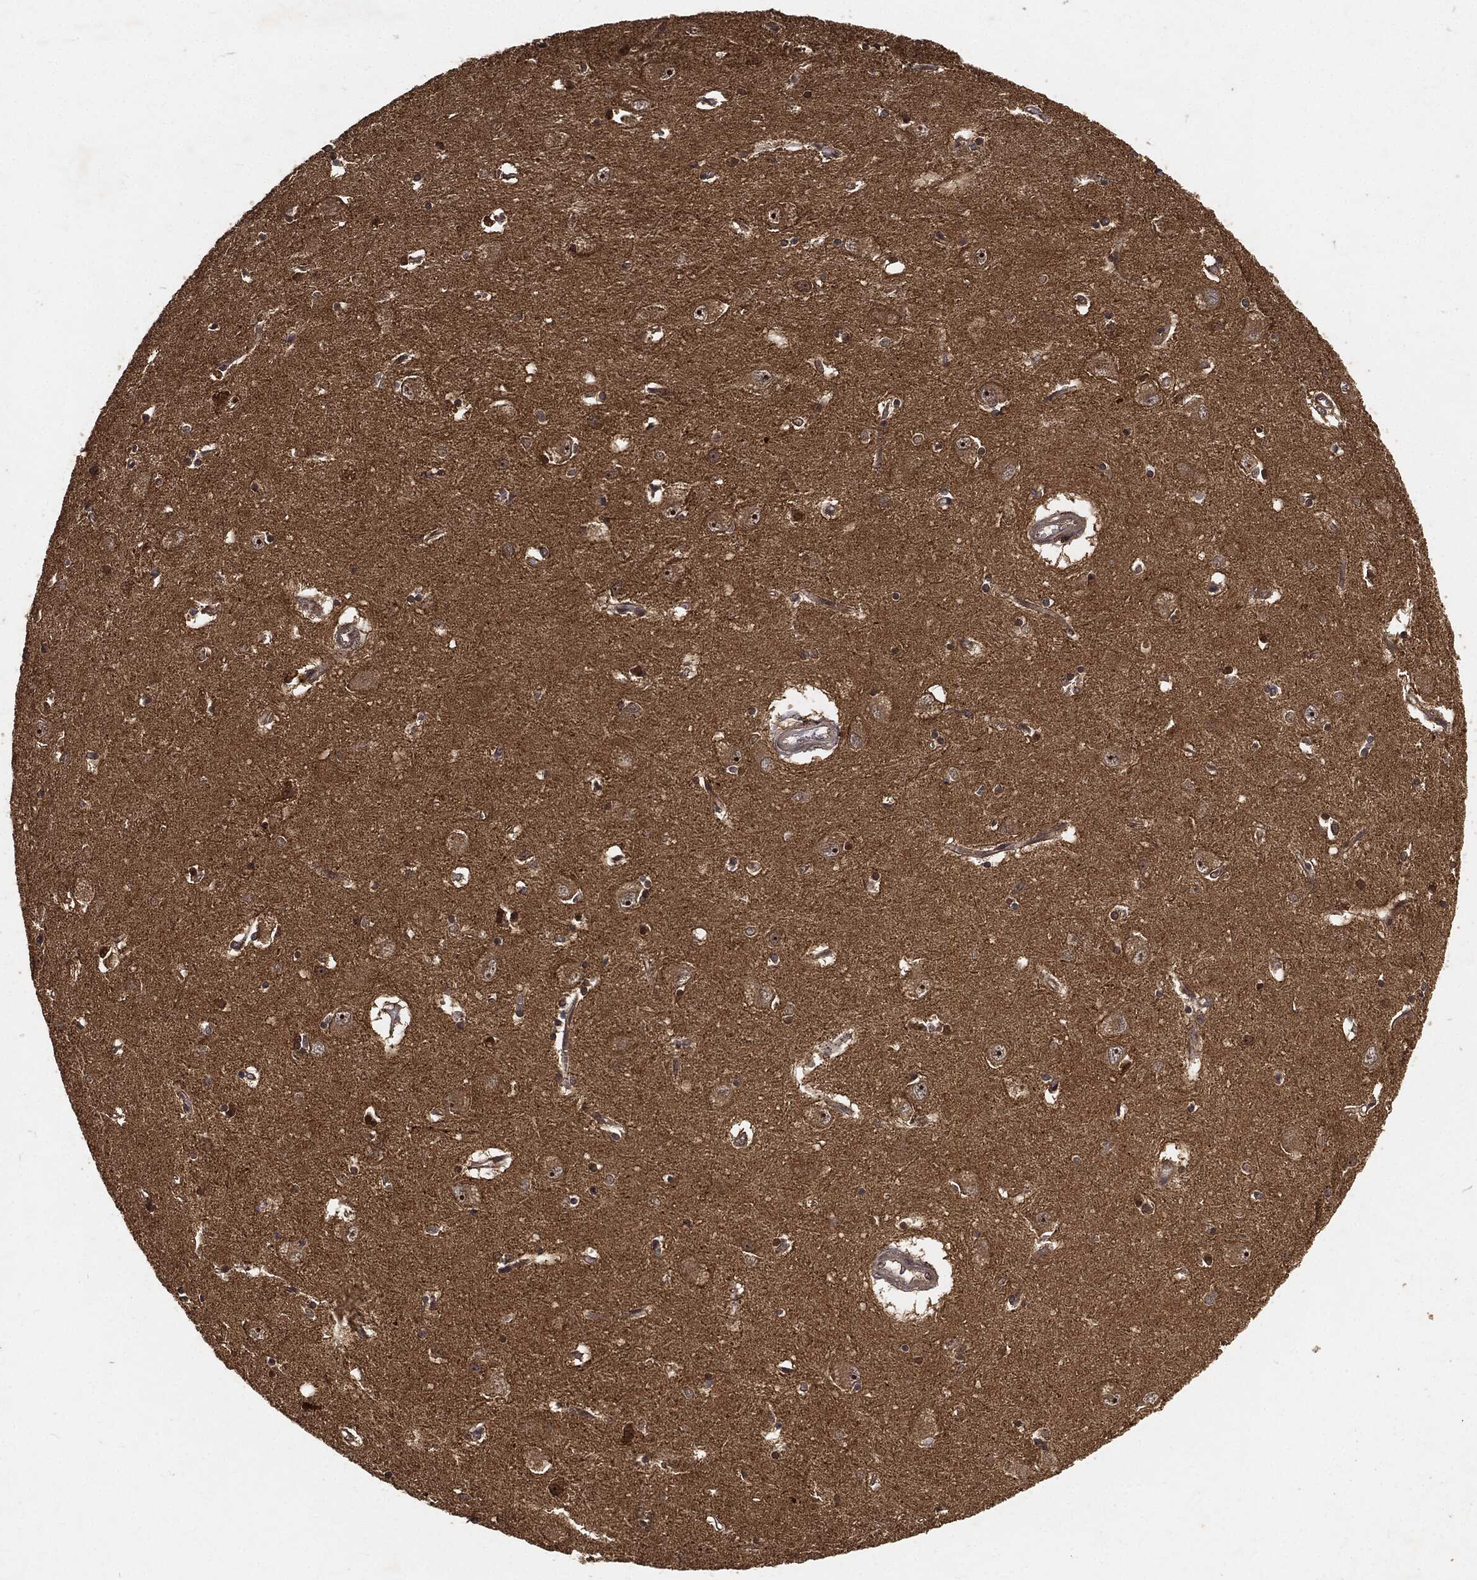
{"staining": {"intensity": "moderate", "quantity": "<25%", "location": "nuclear"}, "tissue": "caudate", "cell_type": "Glial cells", "image_type": "normal", "snomed": [{"axis": "morphology", "description": "Normal tissue, NOS"}, {"axis": "topography", "description": "Lateral ventricle wall"}], "caption": "Immunohistochemical staining of unremarkable caudate displays moderate nuclear protein positivity in about <25% of glial cells.", "gene": "ZNF226", "patient": {"sex": "male", "age": 54}}